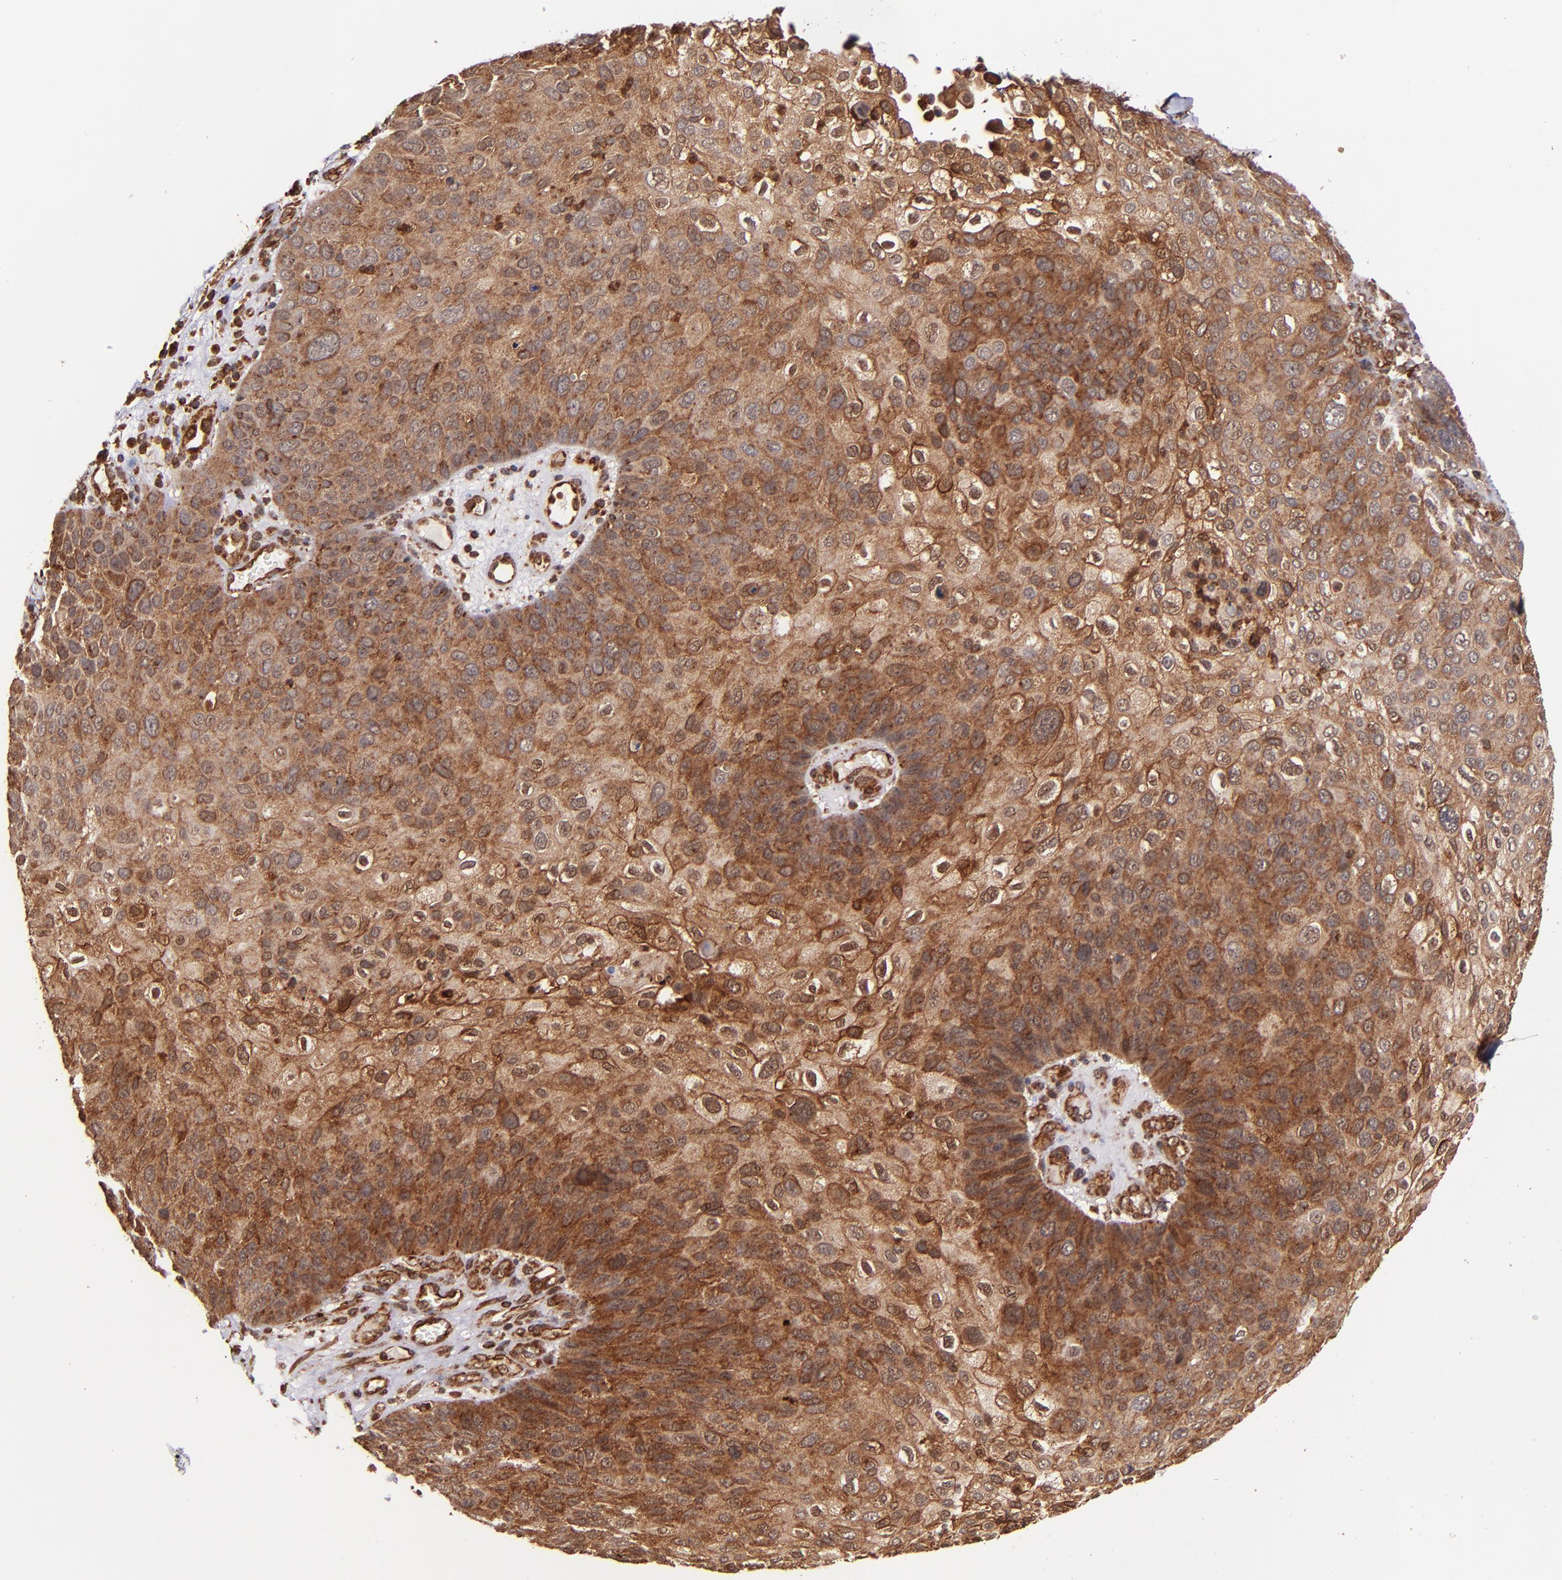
{"staining": {"intensity": "strong", "quantity": ">75%", "location": "cytoplasmic/membranous"}, "tissue": "skin cancer", "cell_type": "Tumor cells", "image_type": "cancer", "snomed": [{"axis": "morphology", "description": "Squamous cell carcinoma, NOS"}, {"axis": "topography", "description": "Skin"}], "caption": "Tumor cells display strong cytoplasmic/membranous staining in approximately >75% of cells in skin cancer. The staining was performed using DAB to visualize the protein expression in brown, while the nuclei were stained in blue with hematoxylin (Magnification: 20x).", "gene": "STX8", "patient": {"sex": "male", "age": 87}}